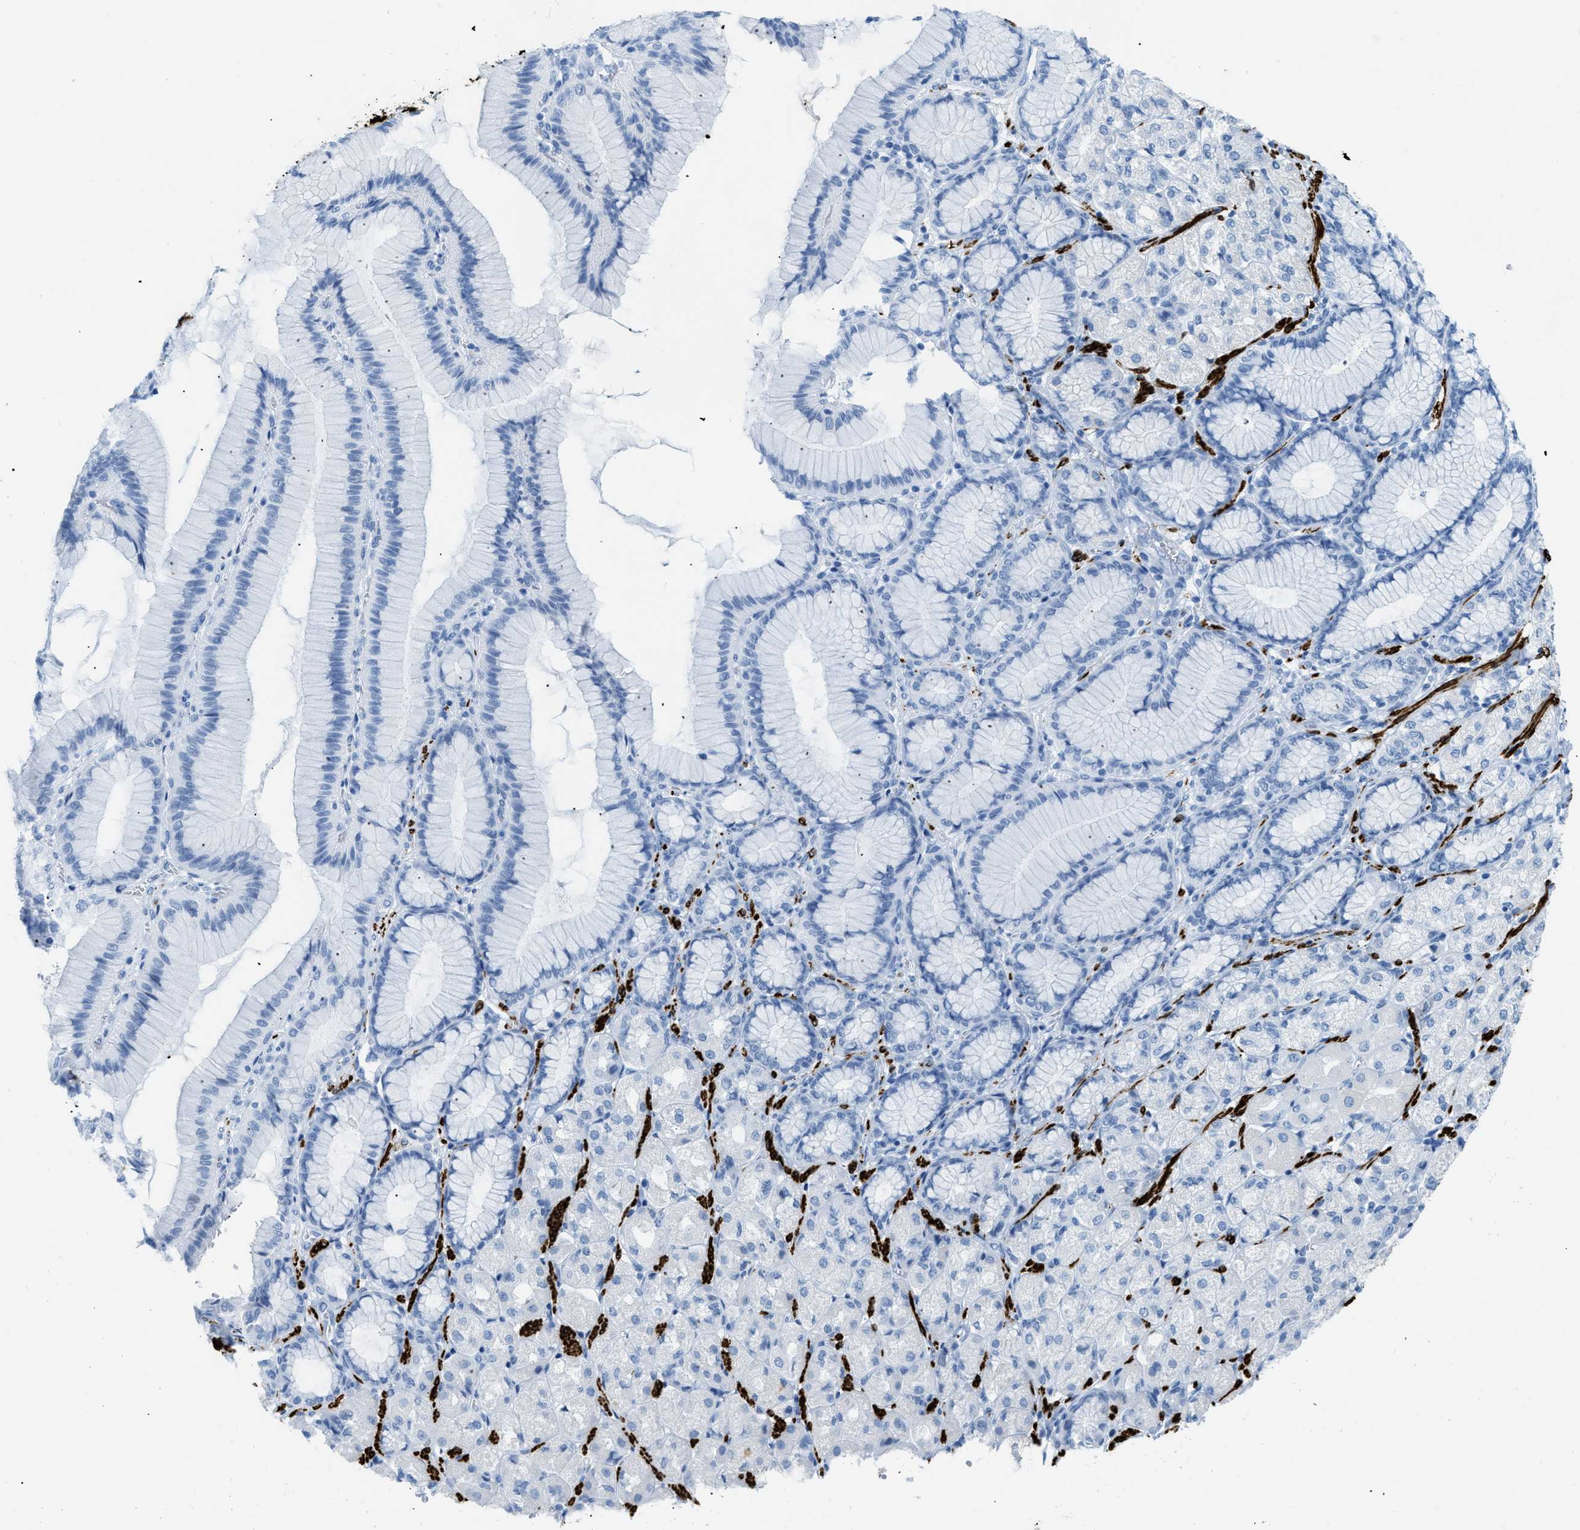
{"staining": {"intensity": "negative", "quantity": "none", "location": "none"}, "tissue": "stomach cancer", "cell_type": "Tumor cells", "image_type": "cancer", "snomed": [{"axis": "morphology", "description": "Adenocarcinoma, NOS"}, {"axis": "topography", "description": "Stomach"}], "caption": "An image of stomach cancer stained for a protein reveals no brown staining in tumor cells.", "gene": "DES", "patient": {"sex": "female", "age": 65}}